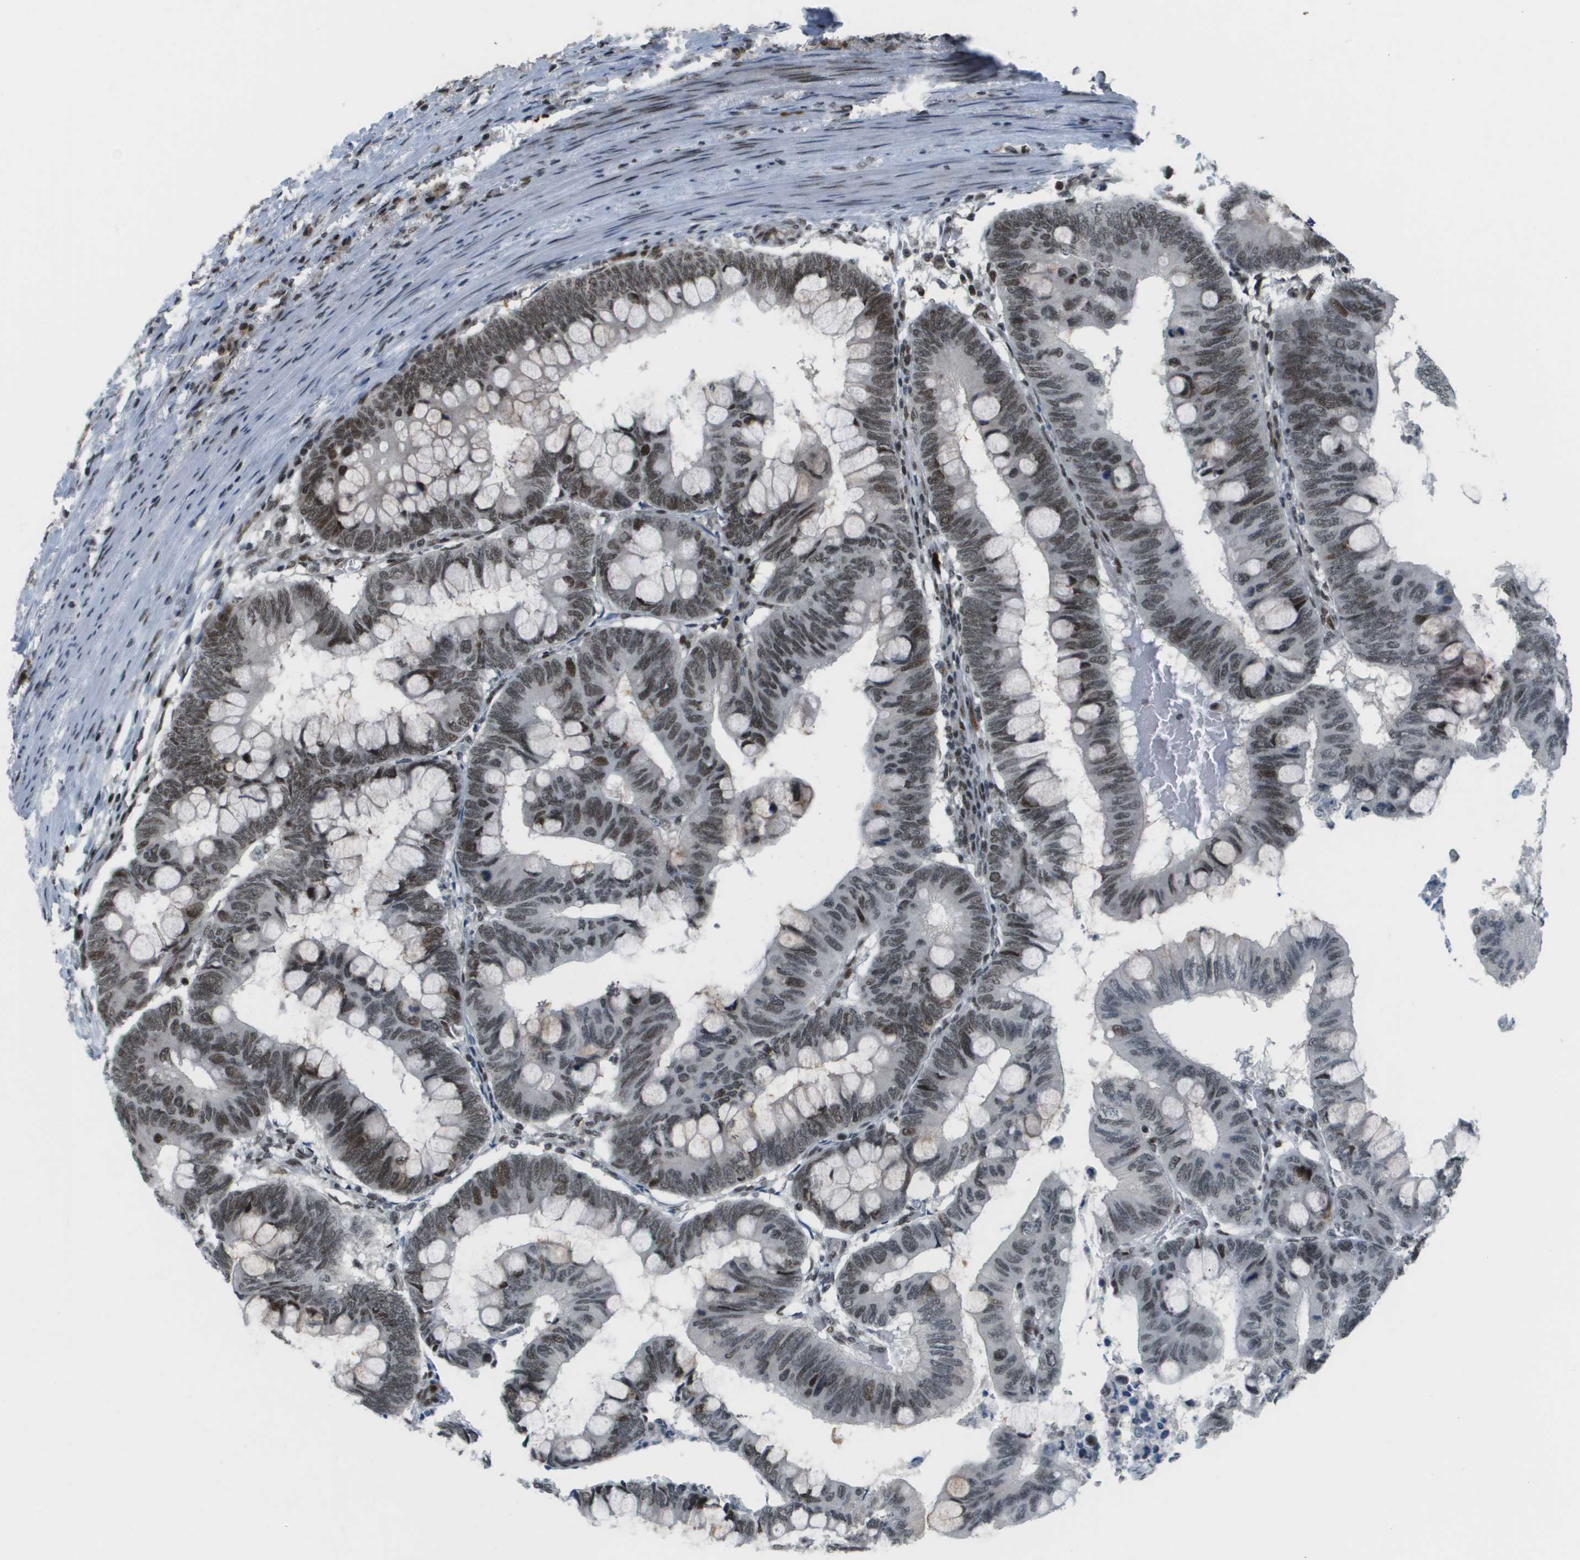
{"staining": {"intensity": "strong", "quantity": "25%-75%", "location": "nuclear"}, "tissue": "colorectal cancer", "cell_type": "Tumor cells", "image_type": "cancer", "snomed": [{"axis": "morphology", "description": "Normal tissue, NOS"}, {"axis": "morphology", "description": "Adenocarcinoma, NOS"}, {"axis": "topography", "description": "Rectum"}, {"axis": "topography", "description": "Peripheral nerve tissue"}], "caption": "Colorectal cancer stained with a brown dye exhibits strong nuclear positive expression in about 25%-75% of tumor cells.", "gene": "IRF7", "patient": {"sex": "male", "age": 92}}